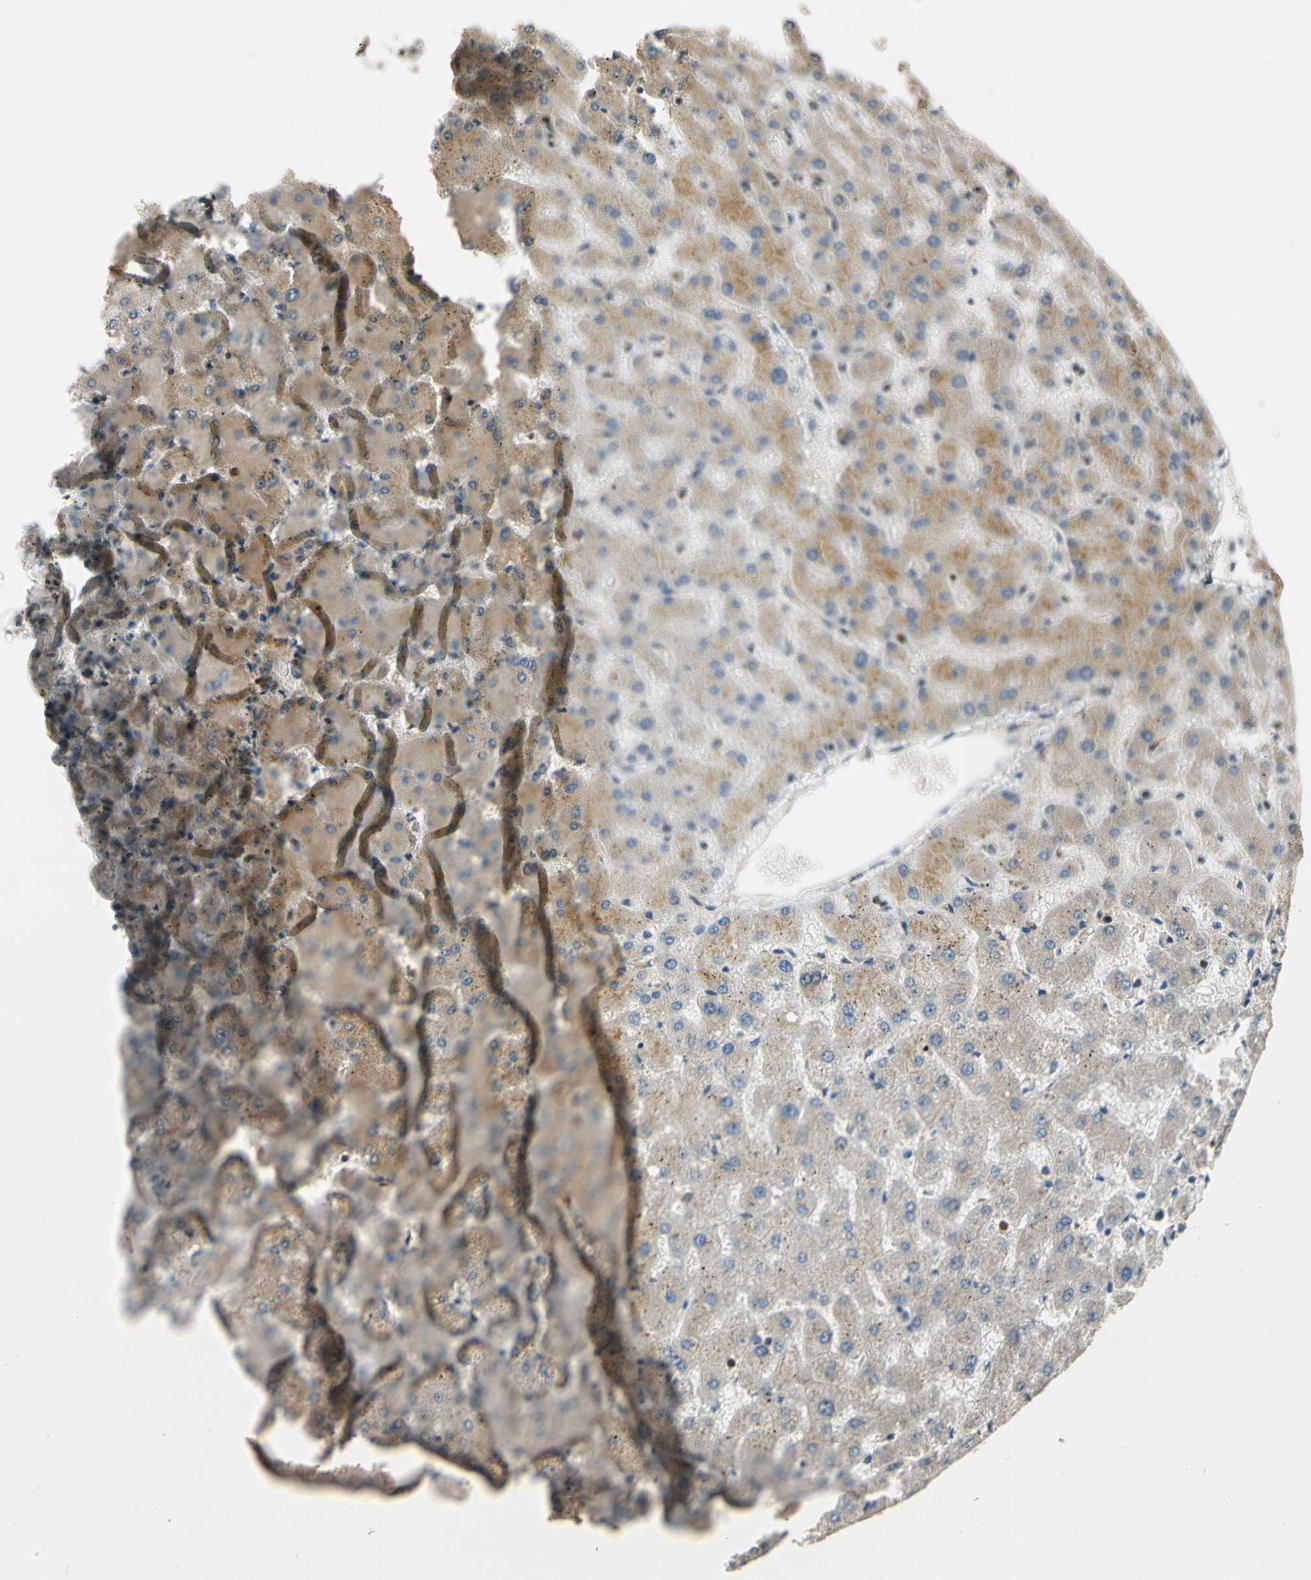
{"staining": {"intensity": "moderate", "quantity": "25%-75%", "location": "cytoplasmic/membranous"}, "tissue": "liver", "cell_type": "Hepatocytes", "image_type": "normal", "snomed": [{"axis": "morphology", "description": "Normal tissue, NOS"}, {"axis": "topography", "description": "Liver"}], "caption": "Normal liver exhibits moderate cytoplasmic/membranous expression in approximately 25%-75% of hepatocytes, visualized by immunohistochemistry.", "gene": "LAMTOR1", "patient": {"sex": "female", "age": 63}}